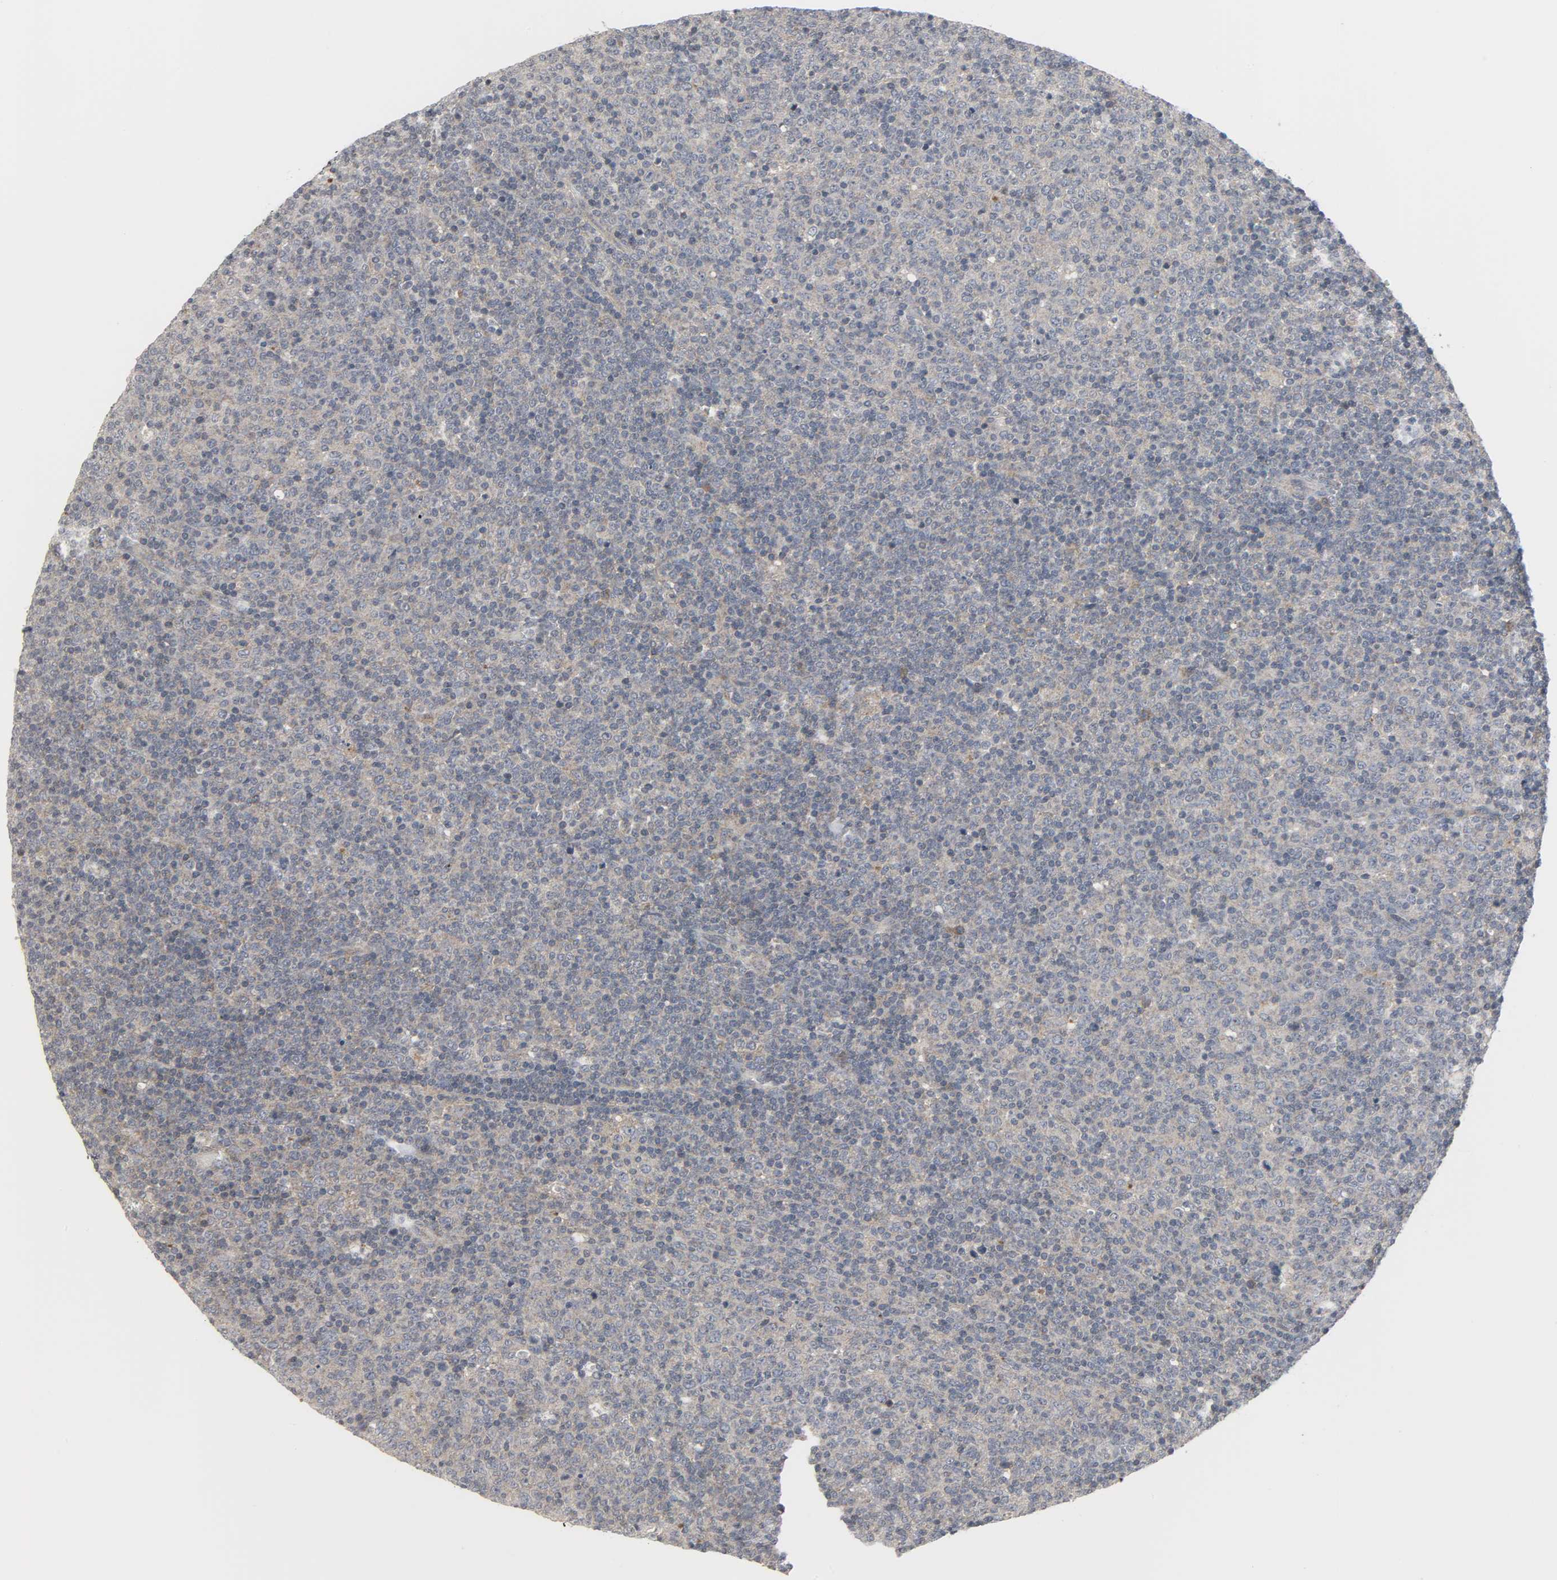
{"staining": {"intensity": "moderate", "quantity": ">75%", "location": "cytoplasmic/membranous"}, "tissue": "lymphoma", "cell_type": "Tumor cells", "image_type": "cancer", "snomed": [{"axis": "morphology", "description": "Malignant lymphoma, non-Hodgkin's type, Low grade"}, {"axis": "topography", "description": "Lymph node"}], "caption": "A histopathology image showing moderate cytoplasmic/membranous staining in approximately >75% of tumor cells in malignant lymphoma, non-Hodgkin's type (low-grade), as visualized by brown immunohistochemical staining.", "gene": "CLIP1", "patient": {"sex": "male", "age": 70}}